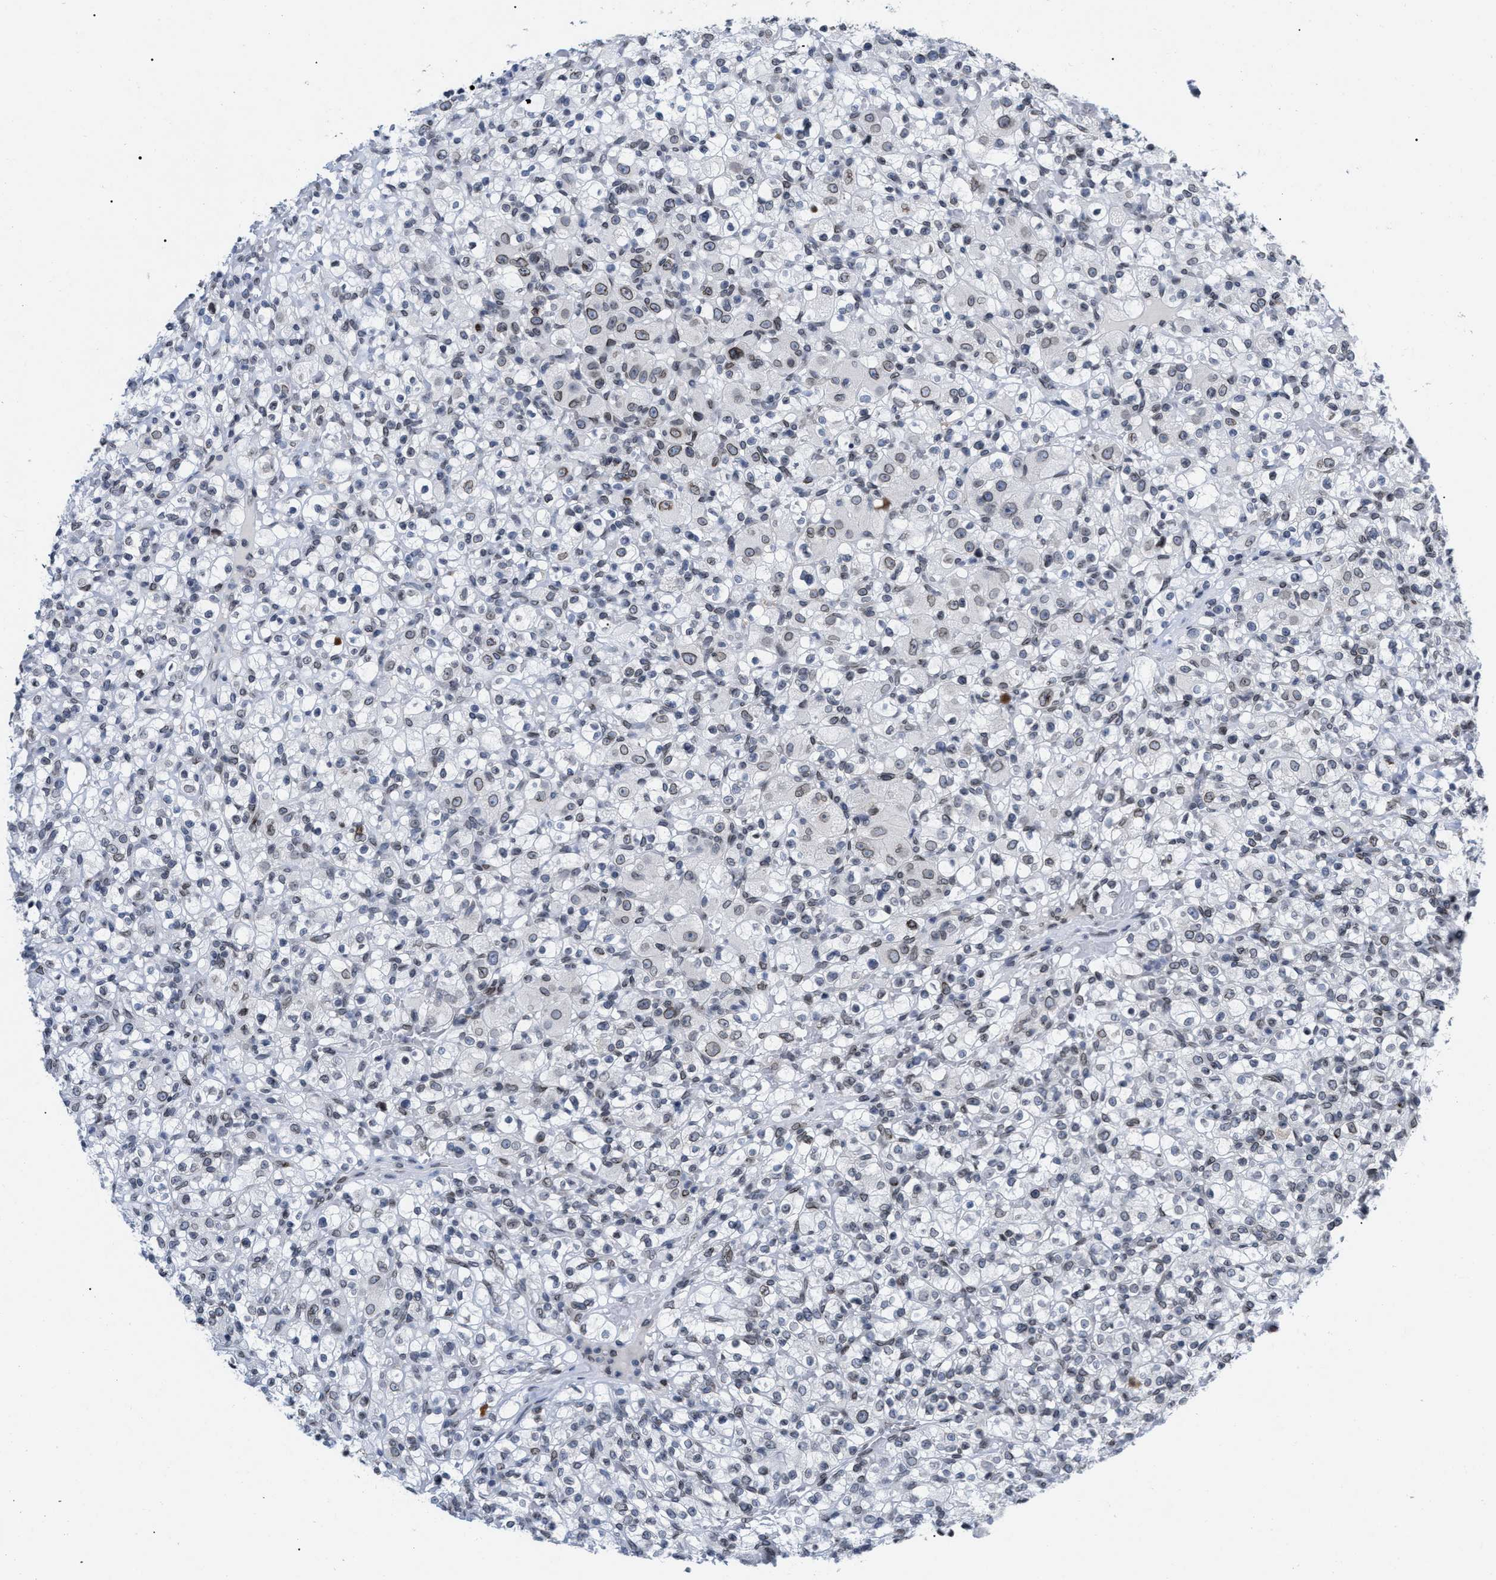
{"staining": {"intensity": "weak", "quantity": "<25%", "location": "cytoplasmic/membranous,nuclear"}, "tissue": "renal cancer", "cell_type": "Tumor cells", "image_type": "cancer", "snomed": [{"axis": "morphology", "description": "Normal tissue, NOS"}, {"axis": "morphology", "description": "Adenocarcinoma, NOS"}, {"axis": "topography", "description": "Kidney"}], "caption": "Immunohistochemical staining of renal cancer demonstrates no significant positivity in tumor cells.", "gene": "TPR", "patient": {"sex": "female", "age": 72}}